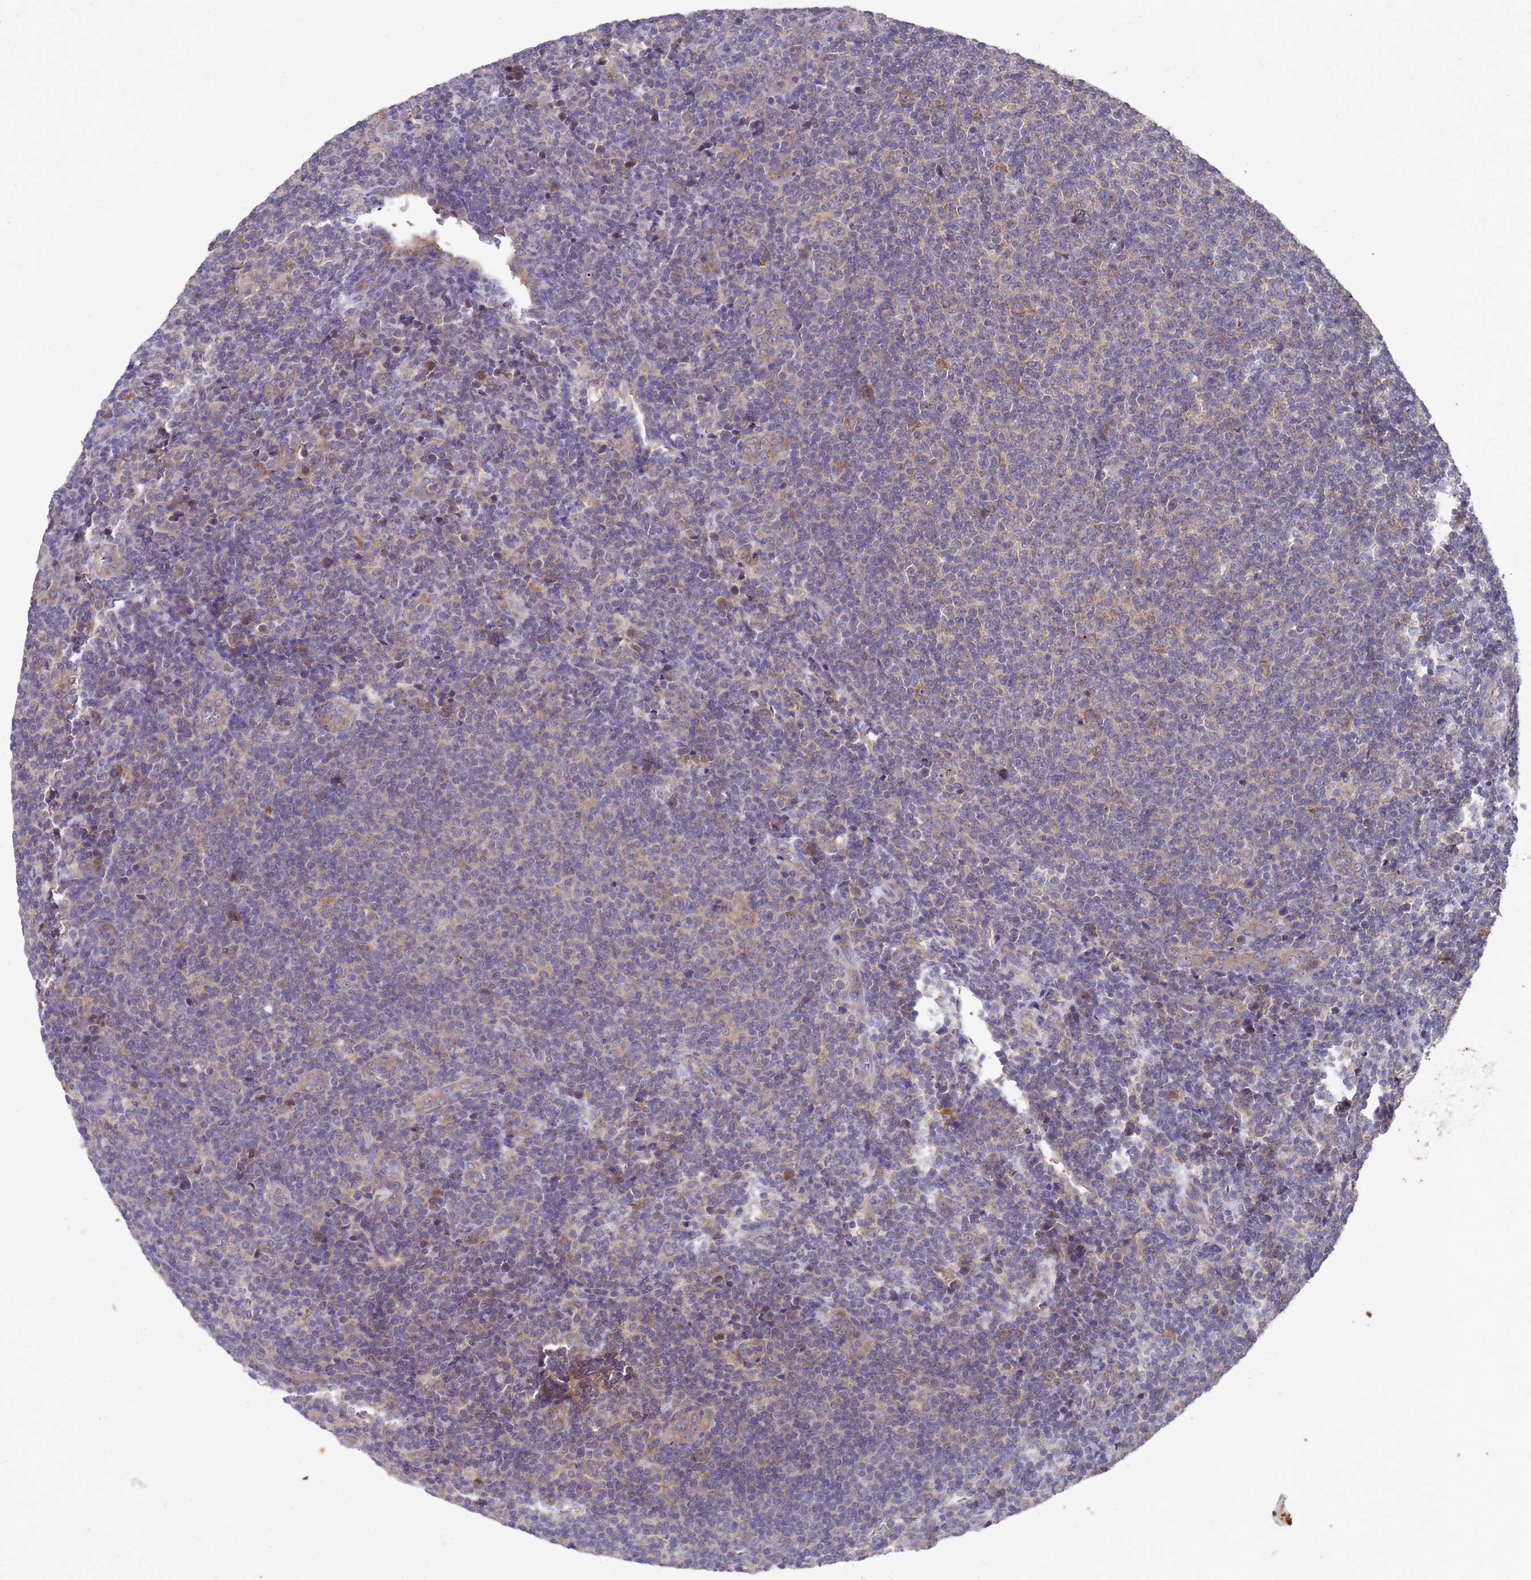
{"staining": {"intensity": "weak", "quantity": "25%-75%", "location": "cytoplasmic/membranous"}, "tissue": "lymphoma", "cell_type": "Tumor cells", "image_type": "cancer", "snomed": [{"axis": "morphology", "description": "Malignant lymphoma, non-Hodgkin's type, Low grade"}, {"axis": "topography", "description": "Lymph node"}], "caption": "Immunohistochemistry of lymphoma exhibits low levels of weak cytoplasmic/membranous staining in approximately 25%-75% of tumor cells.", "gene": "DCAF12L2", "patient": {"sex": "male", "age": 66}}